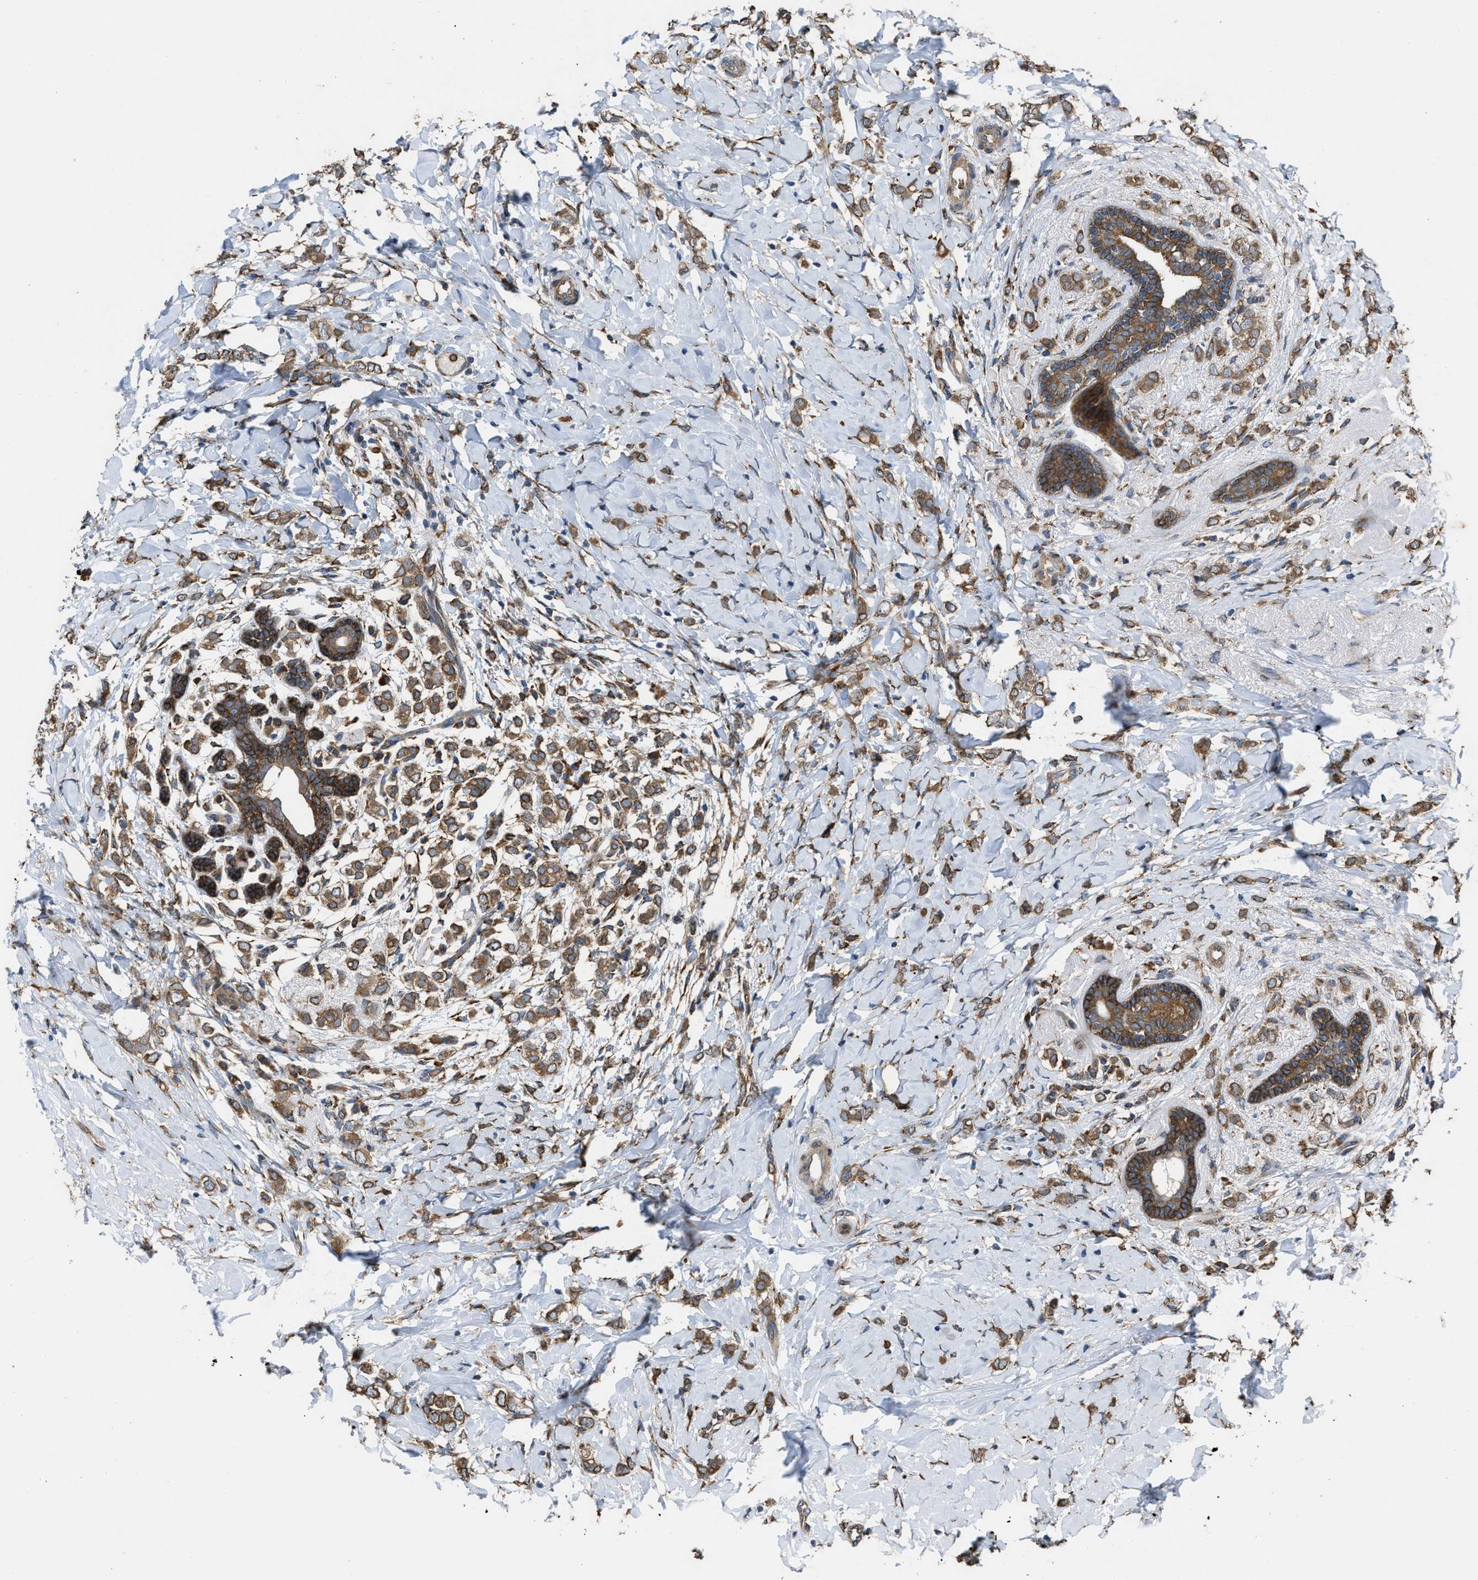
{"staining": {"intensity": "moderate", "quantity": ">75%", "location": "cytoplasmic/membranous"}, "tissue": "breast cancer", "cell_type": "Tumor cells", "image_type": "cancer", "snomed": [{"axis": "morphology", "description": "Normal tissue, NOS"}, {"axis": "morphology", "description": "Lobular carcinoma"}, {"axis": "topography", "description": "Breast"}], "caption": "Immunohistochemistry micrograph of breast cancer stained for a protein (brown), which exhibits medium levels of moderate cytoplasmic/membranous staining in about >75% of tumor cells.", "gene": "SELENOM", "patient": {"sex": "female", "age": 47}}